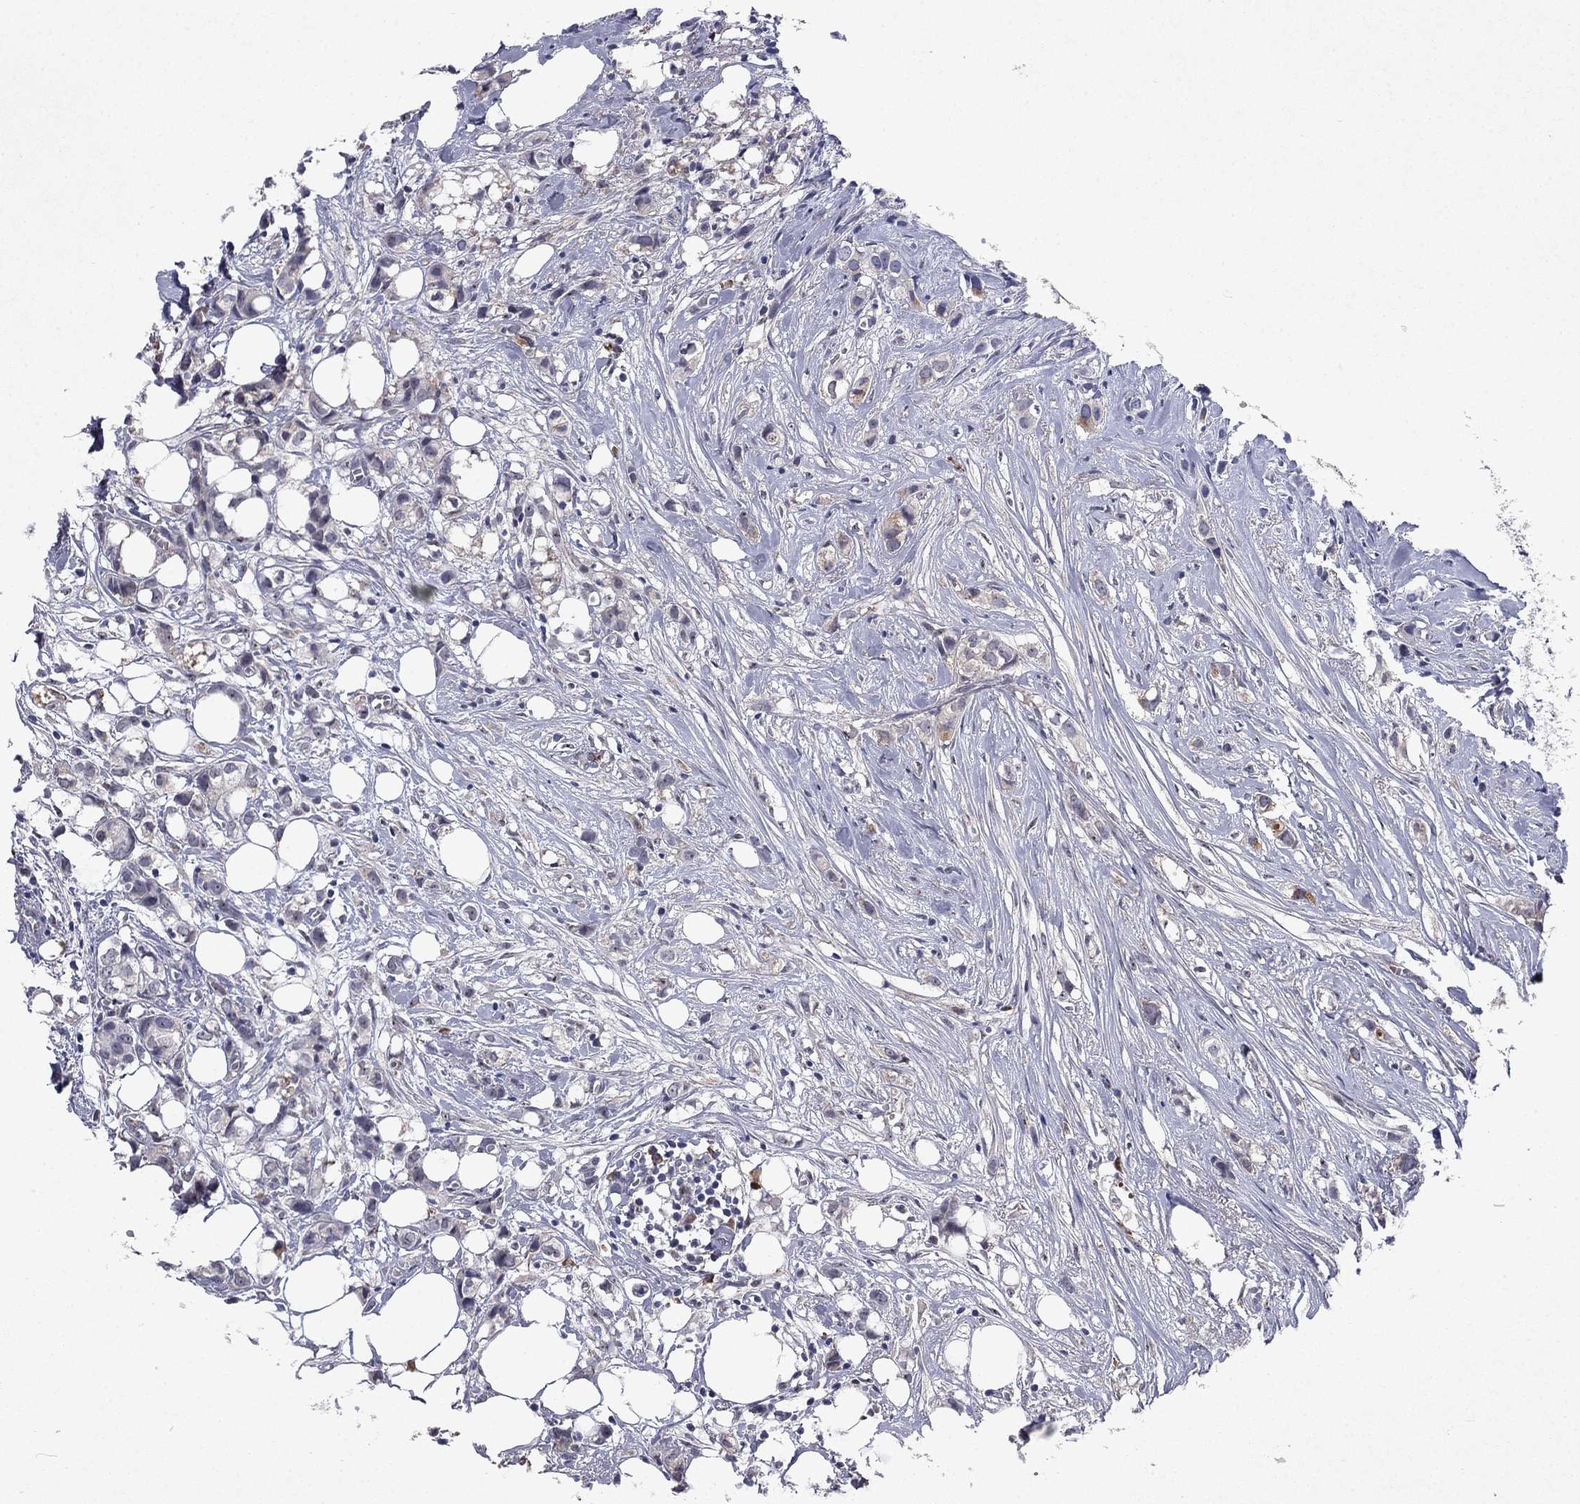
{"staining": {"intensity": "negative", "quantity": "none", "location": "none"}, "tissue": "breast cancer", "cell_type": "Tumor cells", "image_type": "cancer", "snomed": [{"axis": "morphology", "description": "Duct carcinoma"}, {"axis": "topography", "description": "Breast"}], "caption": "This is an IHC photomicrograph of human breast cancer (infiltrating ductal carcinoma). There is no staining in tumor cells.", "gene": "ECM1", "patient": {"sex": "female", "age": 85}}